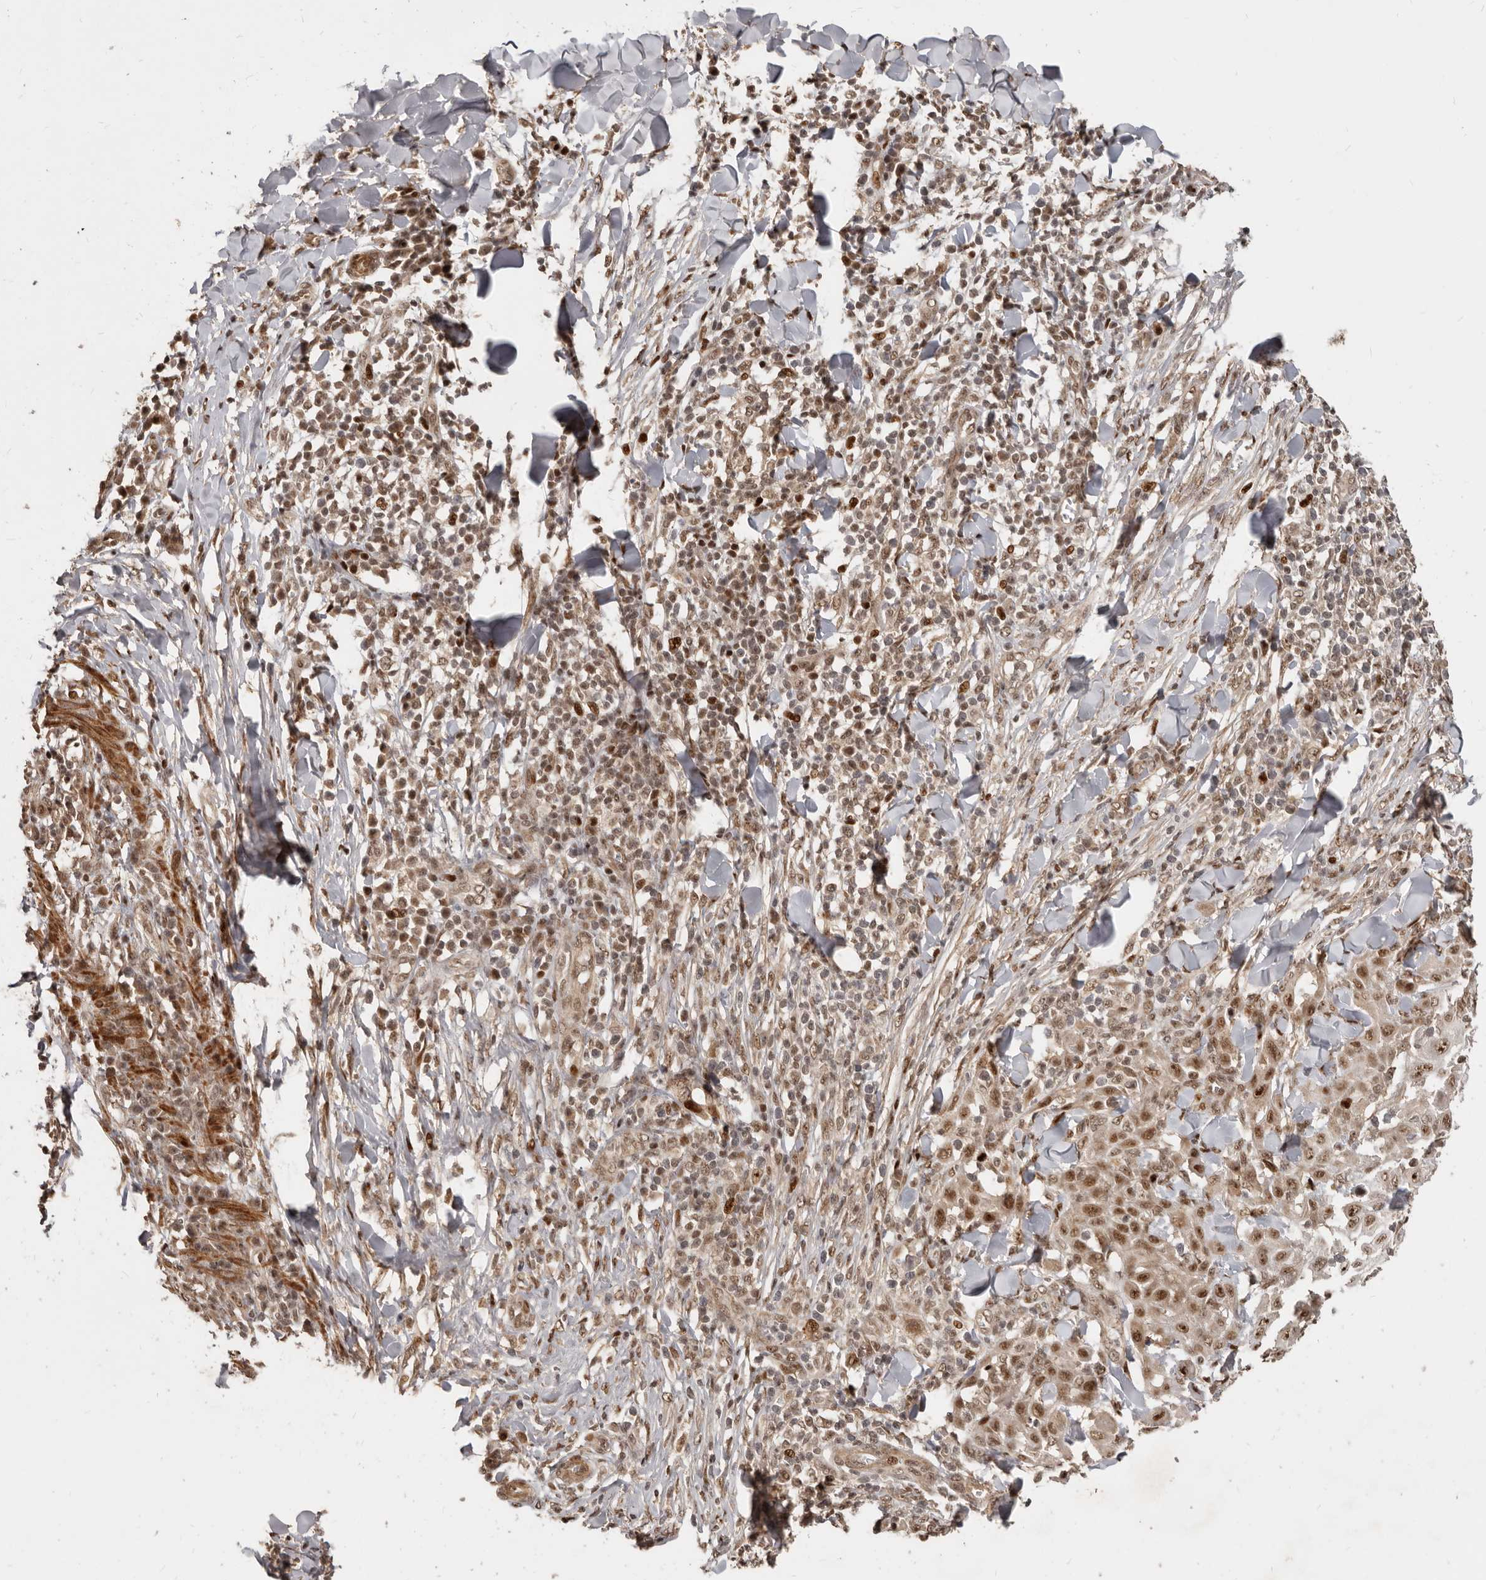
{"staining": {"intensity": "moderate", "quantity": ">75%", "location": "nuclear"}, "tissue": "skin cancer", "cell_type": "Tumor cells", "image_type": "cancer", "snomed": [{"axis": "morphology", "description": "Squamous cell carcinoma, NOS"}, {"axis": "topography", "description": "Skin"}], "caption": "An image showing moderate nuclear expression in about >75% of tumor cells in squamous cell carcinoma (skin), as visualized by brown immunohistochemical staining.", "gene": "GPBP1L1", "patient": {"sex": "male", "age": 24}}